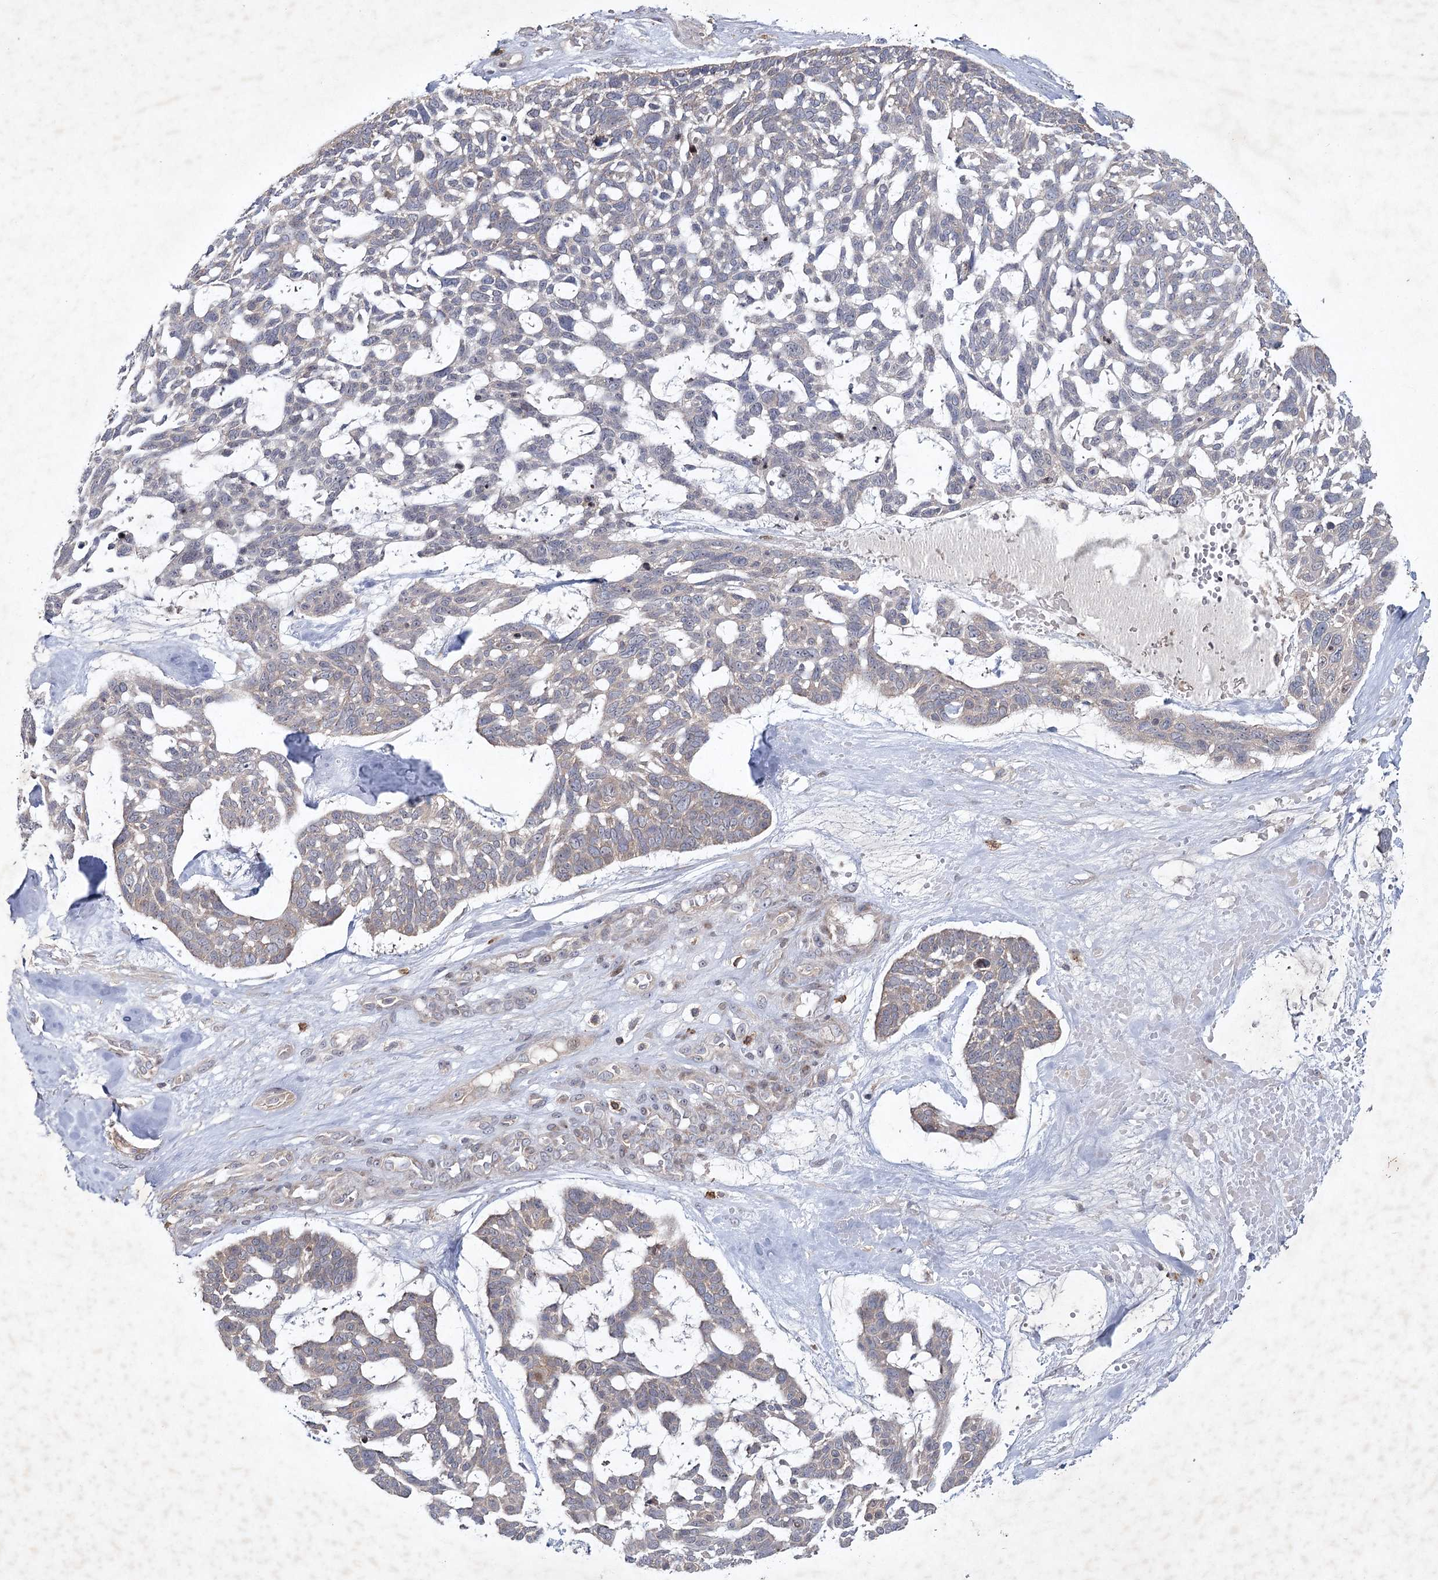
{"staining": {"intensity": "weak", "quantity": "<25%", "location": "cytoplasmic/membranous"}, "tissue": "skin cancer", "cell_type": "Tumor cells", "image_type": "cancer", "snomed": [{"axis": "morphology", "description": "Basal cell carcinoma"}, {"axis": "topography", "description": "Skin"}], "caption": "Human basal cell carcinoma (skin) stained for a protein using immunohistochemistry (IHC) shows no staining in tumor cells.", "gene": "MAP3K13", "patient": {"sex": "male", "age": 88}}